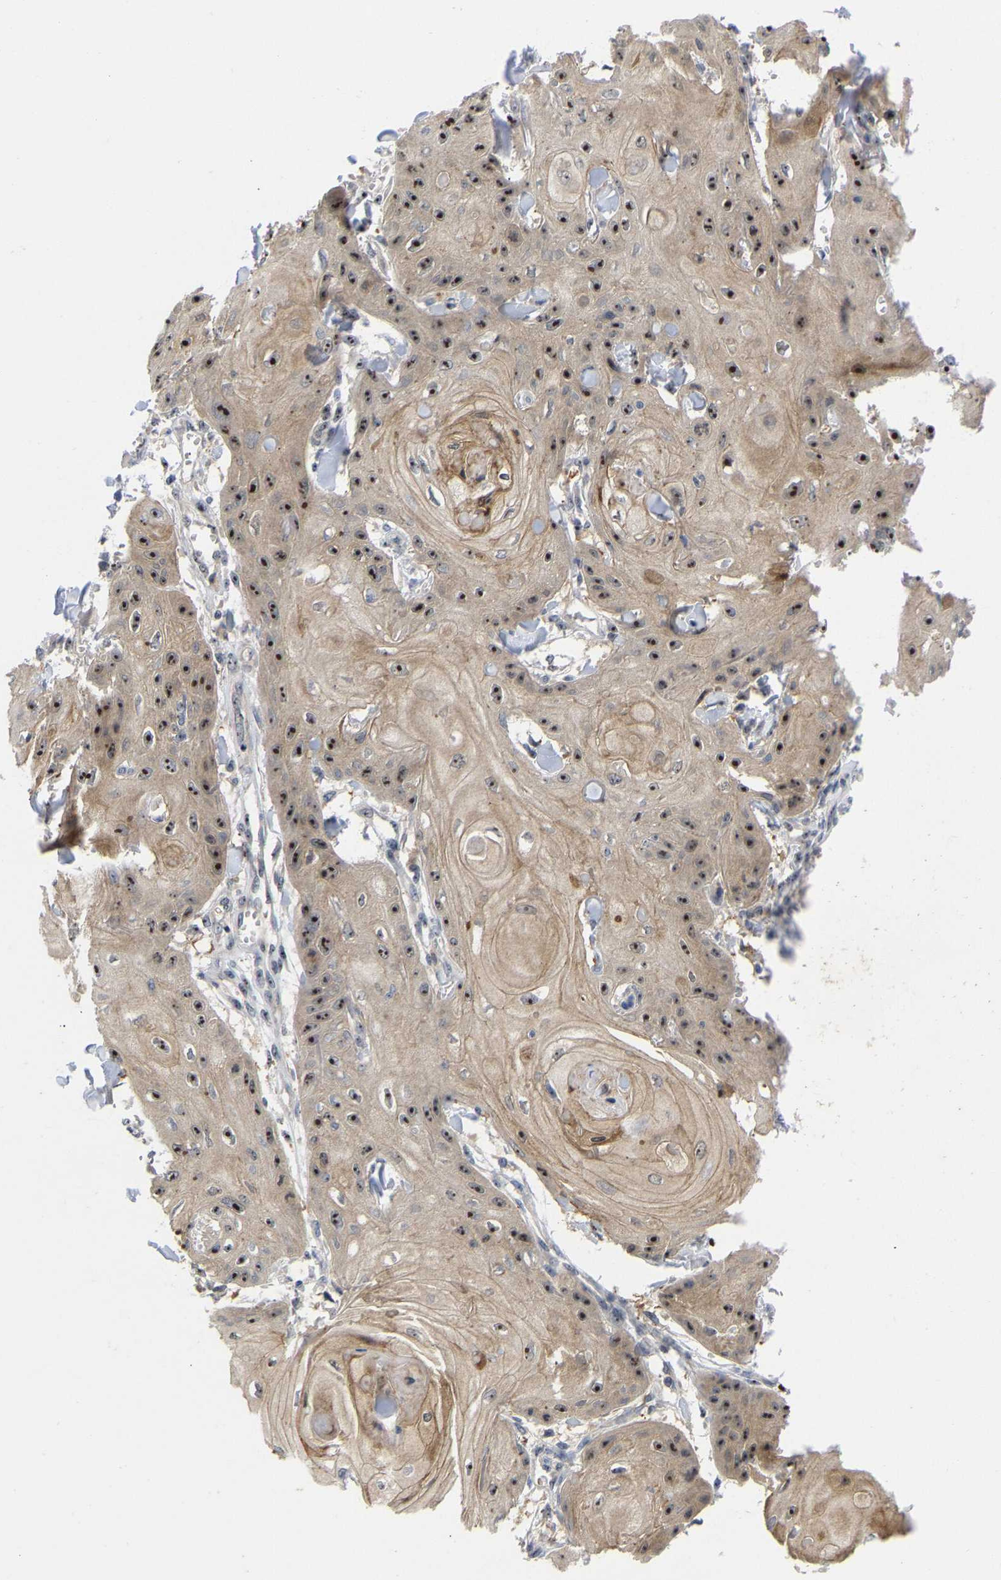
{"staining": {"intensity": "strong", "quantity": ">75%", "location": "cytoplasmic/membranous,nuclear"}, "tissue": "skin cancer", "cell_type": "Tumor cells", "image_type": "cancer", "snomed": [{"axis": "morphology", "description": "Squamous cell carcinoma, NOS"}, {"axis": "topography", "description": "Skin"}], "caption": "Tumor cells display high levels of strong cytoplasmic/membranous and nuclear expression in about >75% of cells in human skin cancer. The protein is stained brown, and the nuclei are stained in blue (DAB (3,3'-diaminobenzidine) IHC with brightfield microscopy, high magnification).", "gene": "NLE1", "patient": {"sex": "male", "age": 74}}